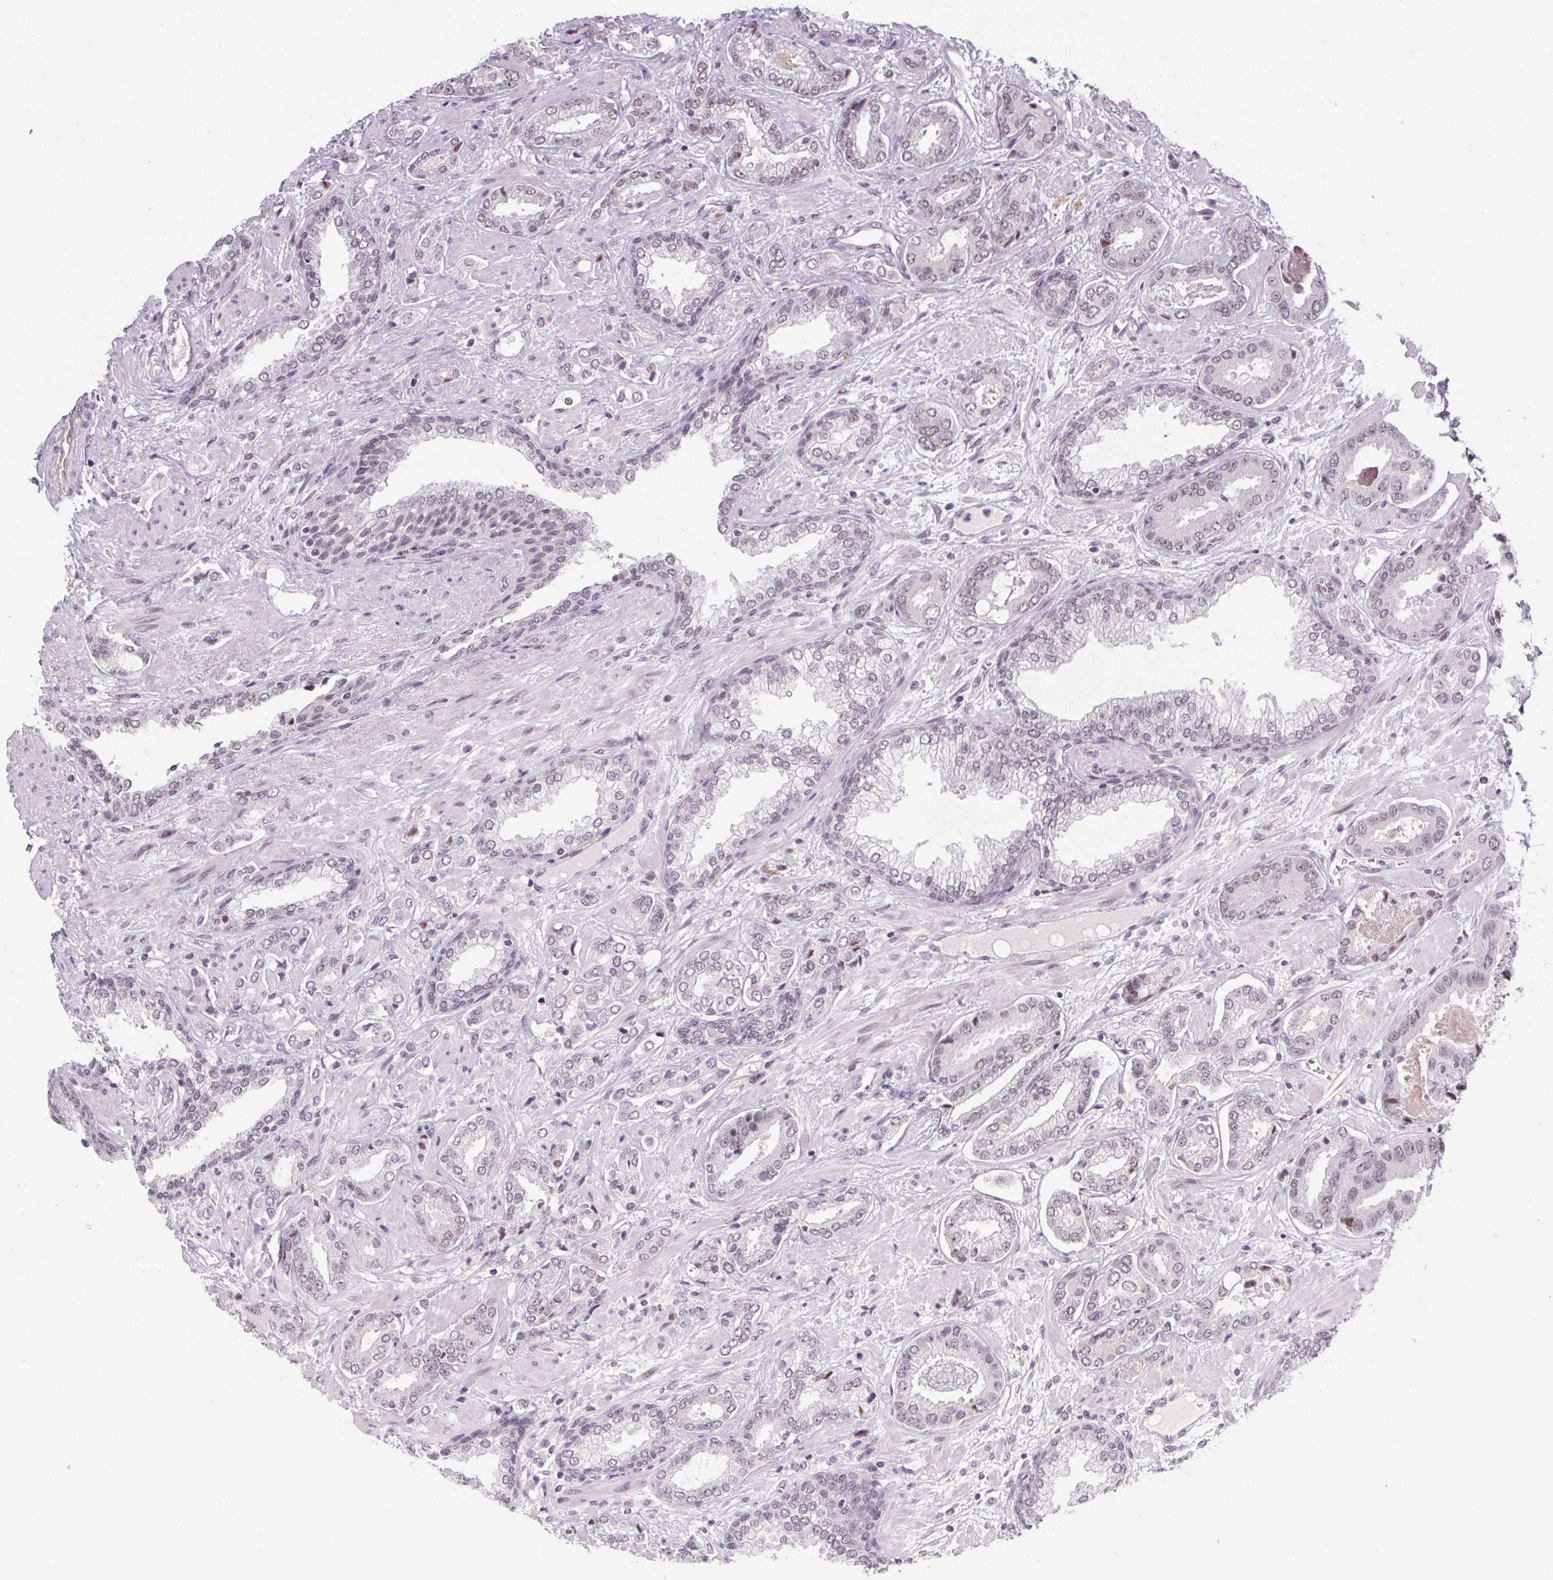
{"staining": {"intensity": "negative", "quantity": "none", "location": "none"}, "tissue": "prostate cancer", "cell_type": "Tumor cells", "image_type": "cancer", "snomed": [{"axis": "morphology", "description": "Adenocarcinoma, Low grade"}, {"axis": "topography", "description": "Prostate"}], "caption": "Tumor cells show no significant protein positivity in adenocarcinoma (low-grade) (prostate).", "gene": "SRSF7", "patient": {"sex": "male", "age": 61}}